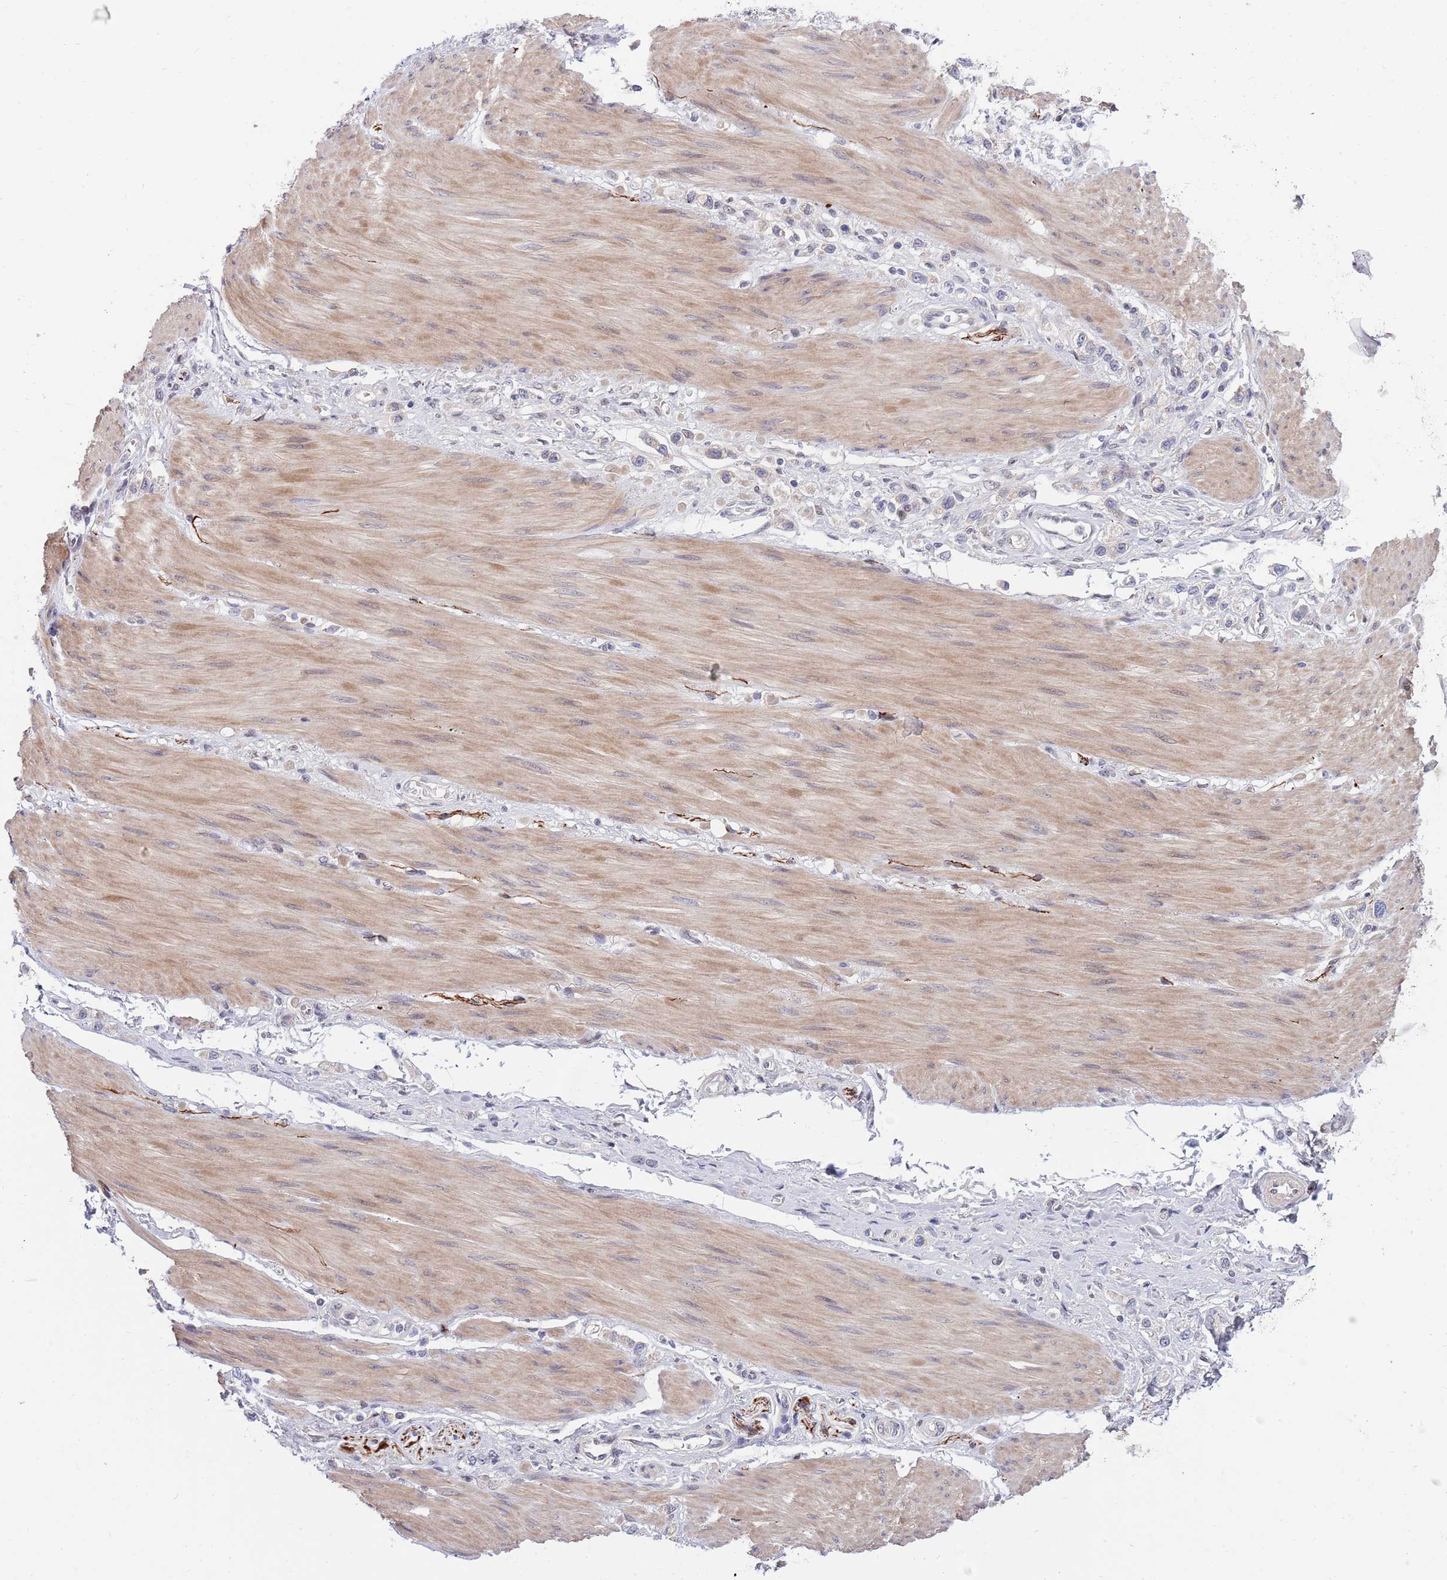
{"staining": {"intensity": "negative", "quantity": "none", "location": "none"}, "tissue": "stomach cancer", "cell_type": "Tumor cells", "image_type": "cancer", "snomed": [{"axis": "morphology", "description": "Adenocarcinoma, NOS"}, {"axis": "topography", "description": "Stomach"}], "caption": "An immunohistochemistry (IHC) micrograph of stomach cancer is shown. There is no staining in tumor cells of stomach cancer. (DAB (3,3'-diaminobenzidine) immunohistochemistry (IHC) with hematoxylin counter stain).", "gene": "NLRP6", "patient": {"sex": "female", "age": 65}}